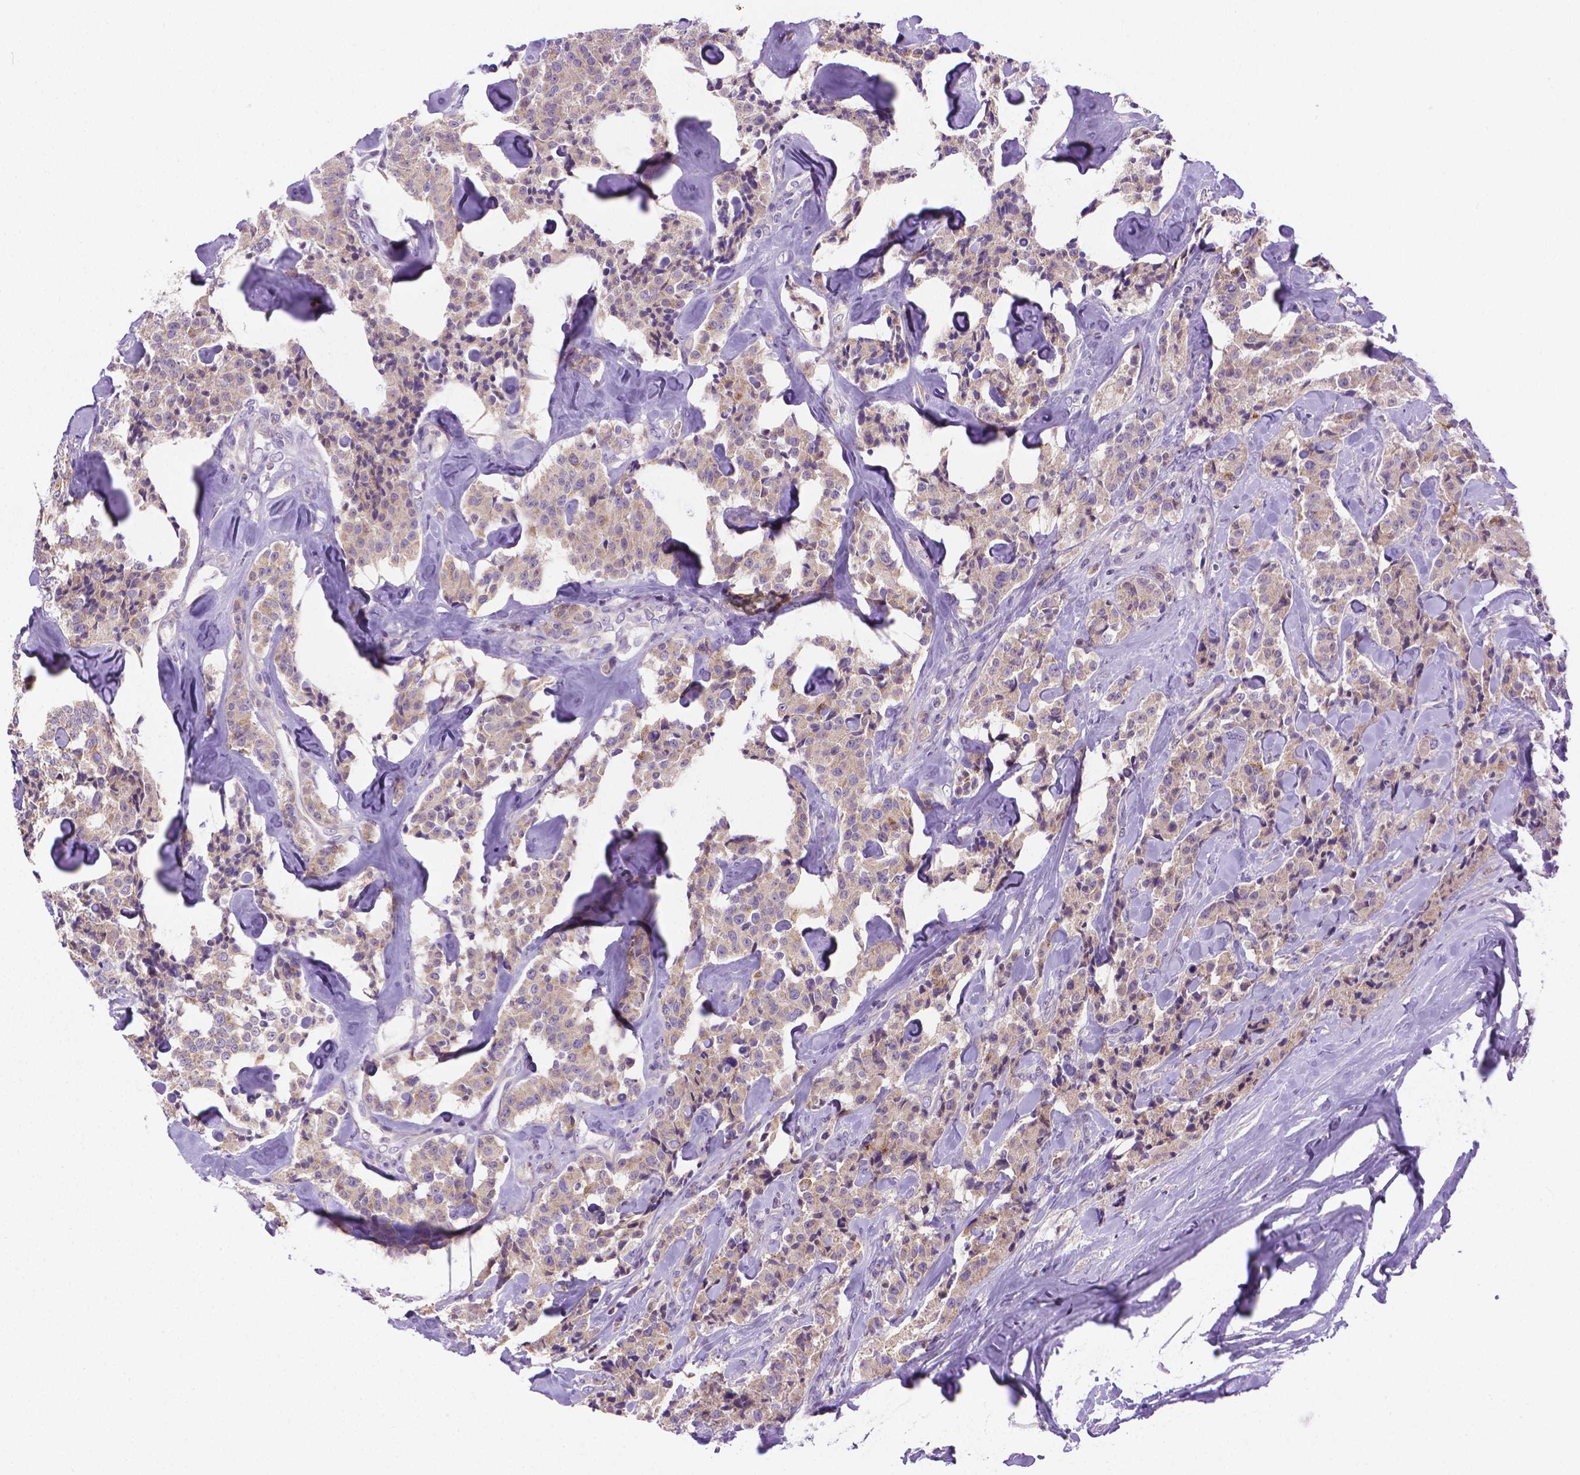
{"staining": {"intensity": "negative", "quantity": "none", "location": "none"}, "tissue": "carcinoid", "cell_type": "Tumor cells", "image_type": "cancer", "snomed": [{"axis": "morphology", "description": "Carcinoid, malignant, NOS"}, {"axis": "topography", "description": "Pancreas"}], "caption": "This is a image of immunohistochemistry (IHC) staining of carcinoid (malignant), which shows no staining in tumor cells.", "gene": "SLC51B", "patient": {"sex": "male", "age": 41}}